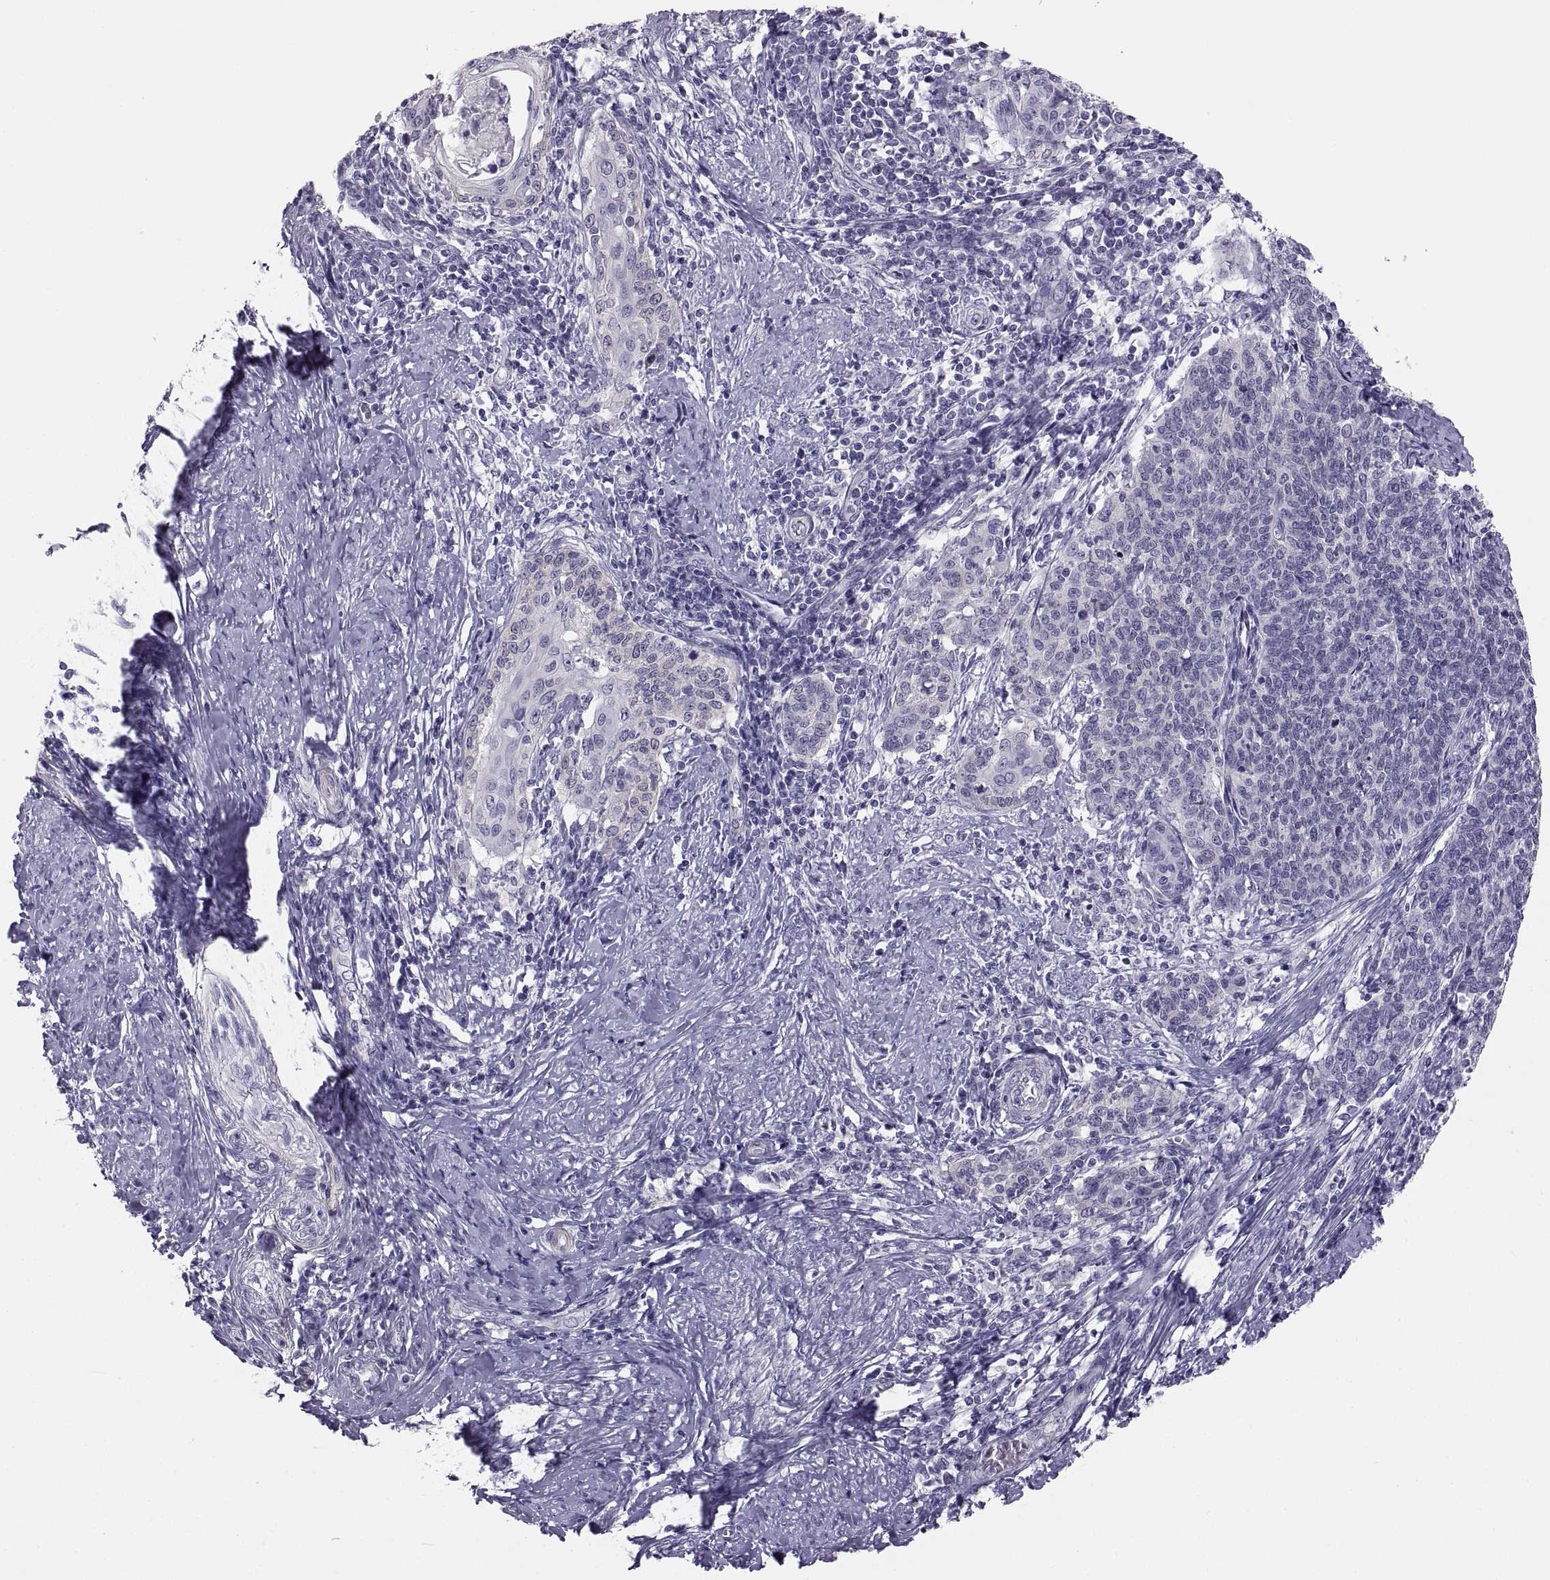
{"staining": {"intensity": "negative", "quantity": "none", "location": "none"}, "tissue": "cervical cancer", "cell_type": "Tumor cells", "image_type": "cancer", "snomed": [{"axis": "morphology", "description": "Squamous cell carcinoma, NOS"}, {"axis": "topography", "description": "Cervix"}], "caption": "Tumor cells show no significant protein staining in cervical cancer (squamous cell carcinoma).", "gene": "STRC", "patient": {"sex": "female", "age": 39}}